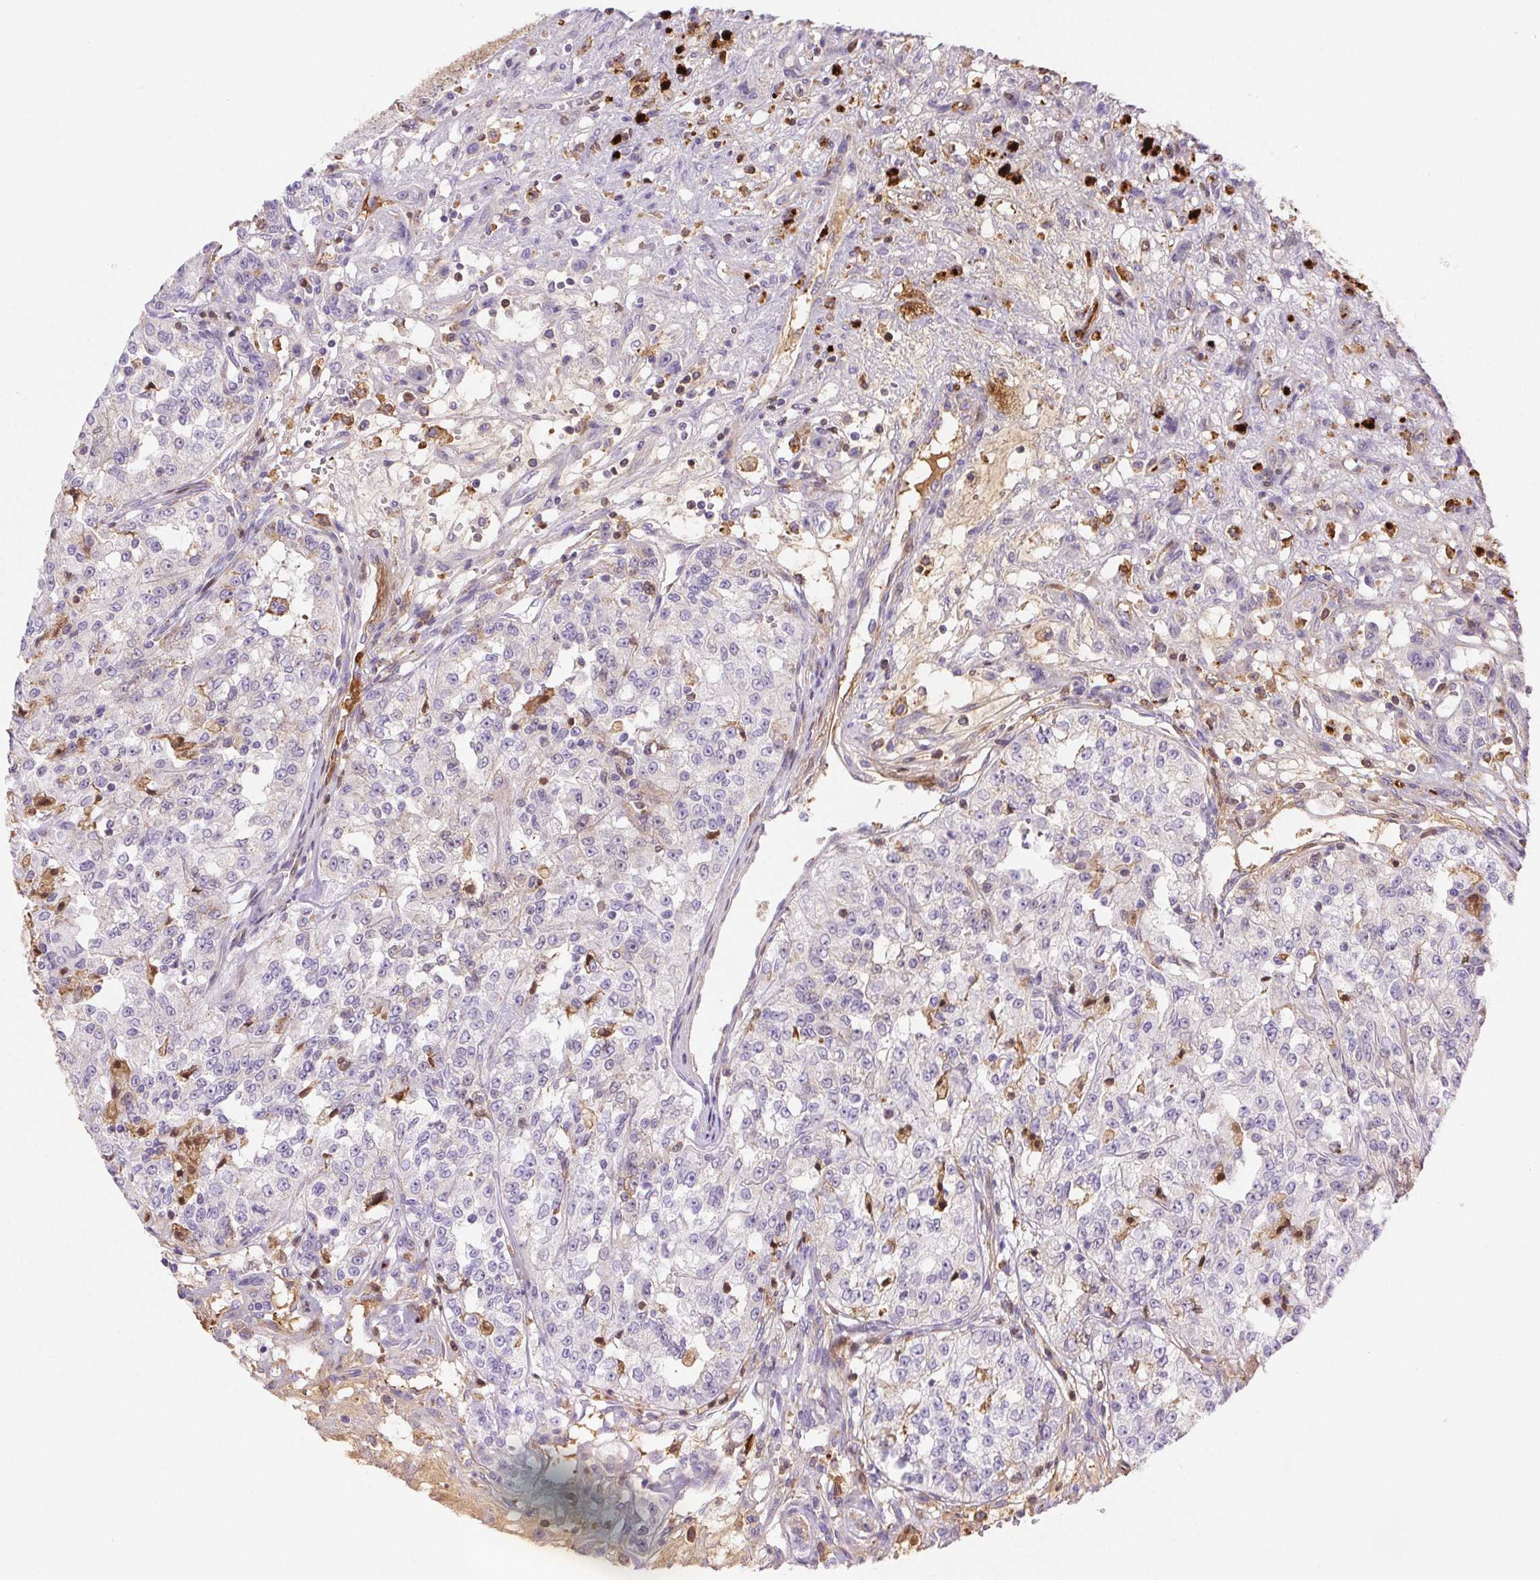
{"staining": {"intensity": "negative", "quantity": "none", "location": "none"}, "tissue": "renal cancer", "cell_type": "Tumor cells", "image_type": "cancer", "snomed": [{"axis": "morphology", "description": "Adenocarcinoma, NOS"}, {"axis": "topography", "description": "Kidney"}], "caption": "Immunohistochemistry (IHC) of renal cancer reveals no staining in tumor cells.", "gene": "FGA", "patient": {"sex": "female", "age": 63}}